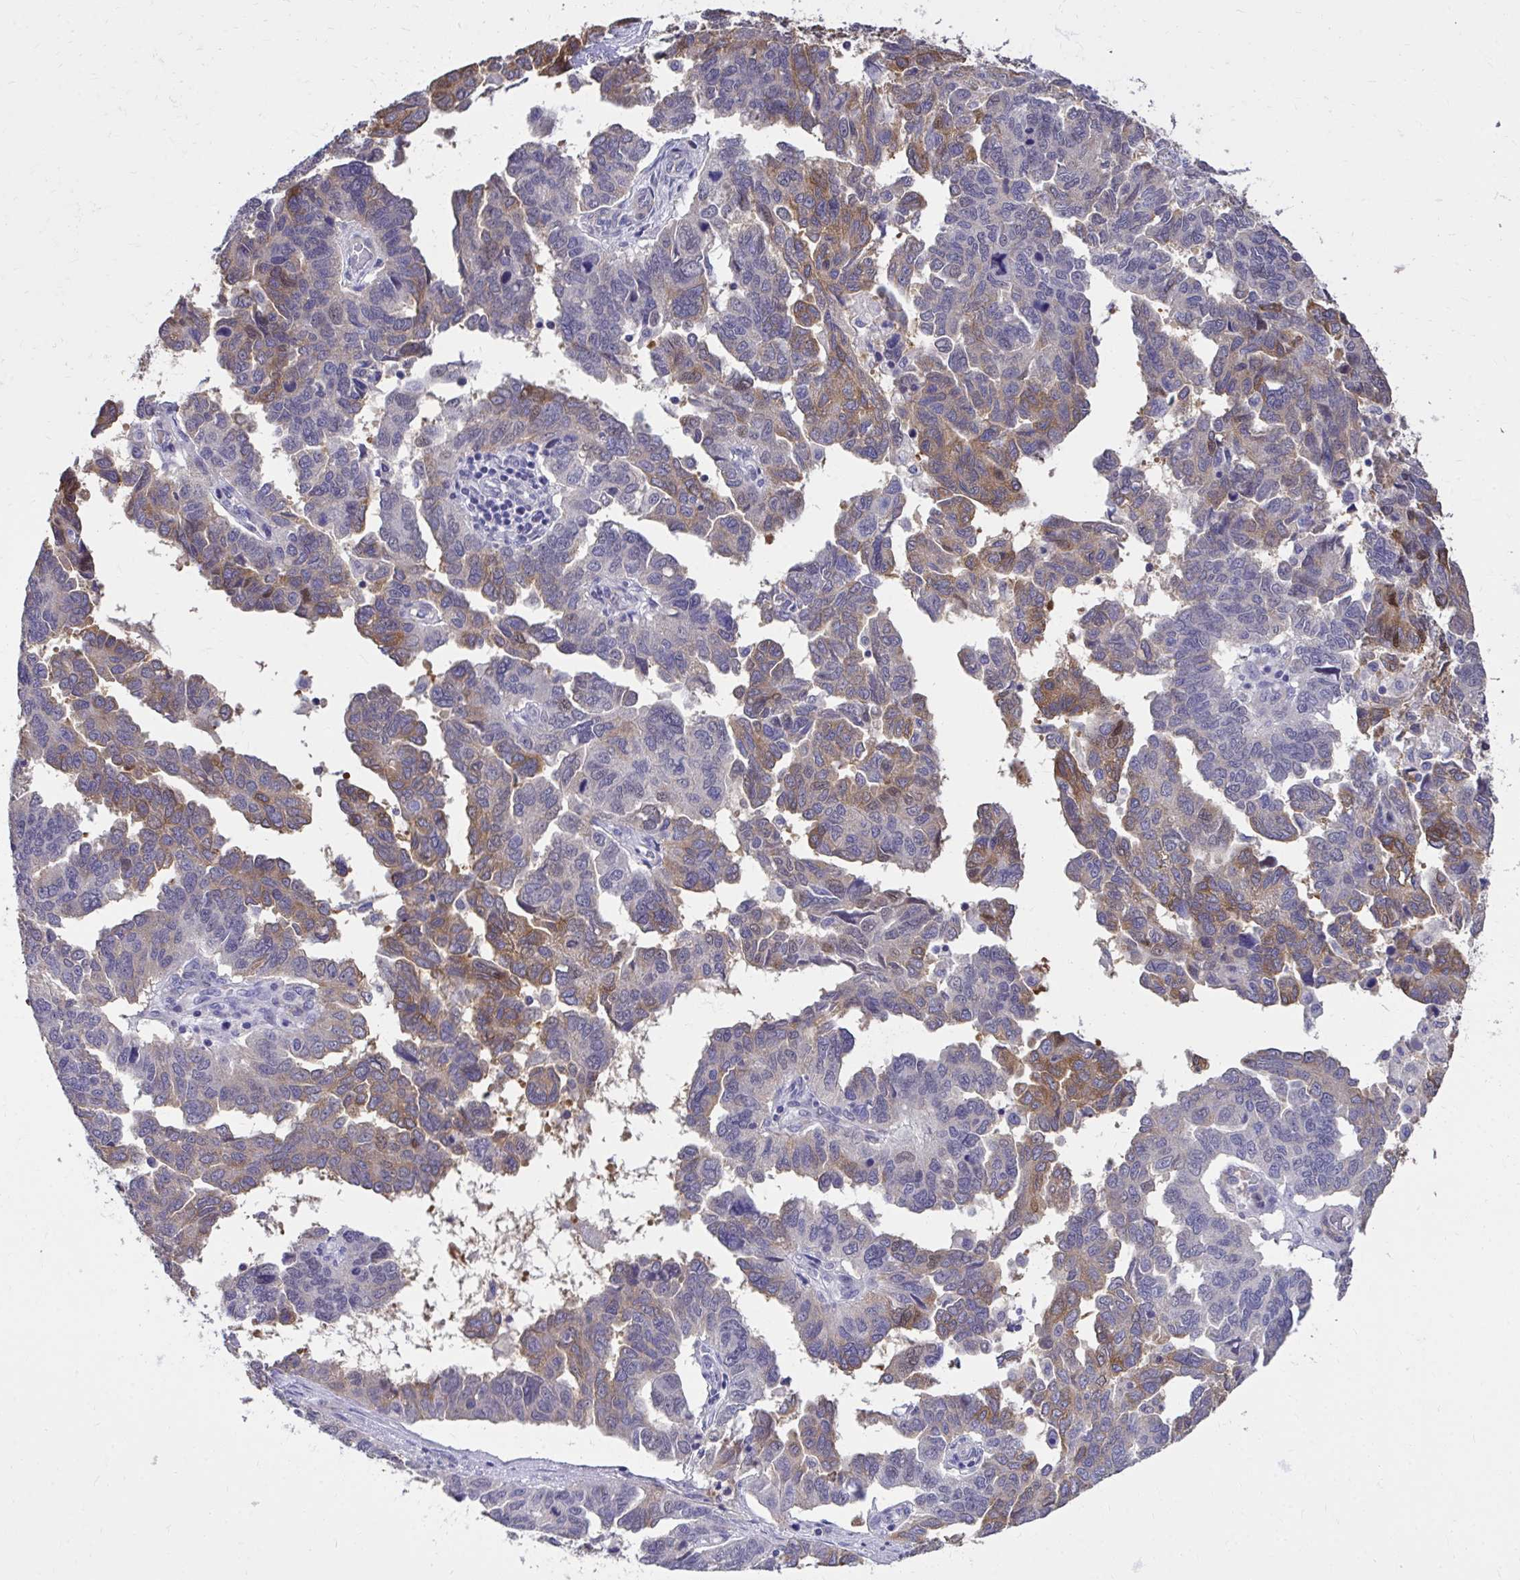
{"staining": {"intensity": "weak", "quantity": "25%-75%", "location": "cytoplasmic/membranous"}, "tissue": "ovarian cancer", "cell_type": "Tumor cells", "image_type": "cancer", "snomed": [{"axis": "morphology", "description": "Cystadenocarcinoma, serous, NOS"}, {"axis": "topography", "description": "Ovary"}], "caption": "A brown stain highlights weak cytoplasmic/membranous staining of a protein in serous cystadenocarcinoma (ovarian) tumor cells. (brown staining indicates protein expression, while blue staining denotes nuclei).", "gene": "EPB41L1", "patient": {"sex": "female", "age": 64}}